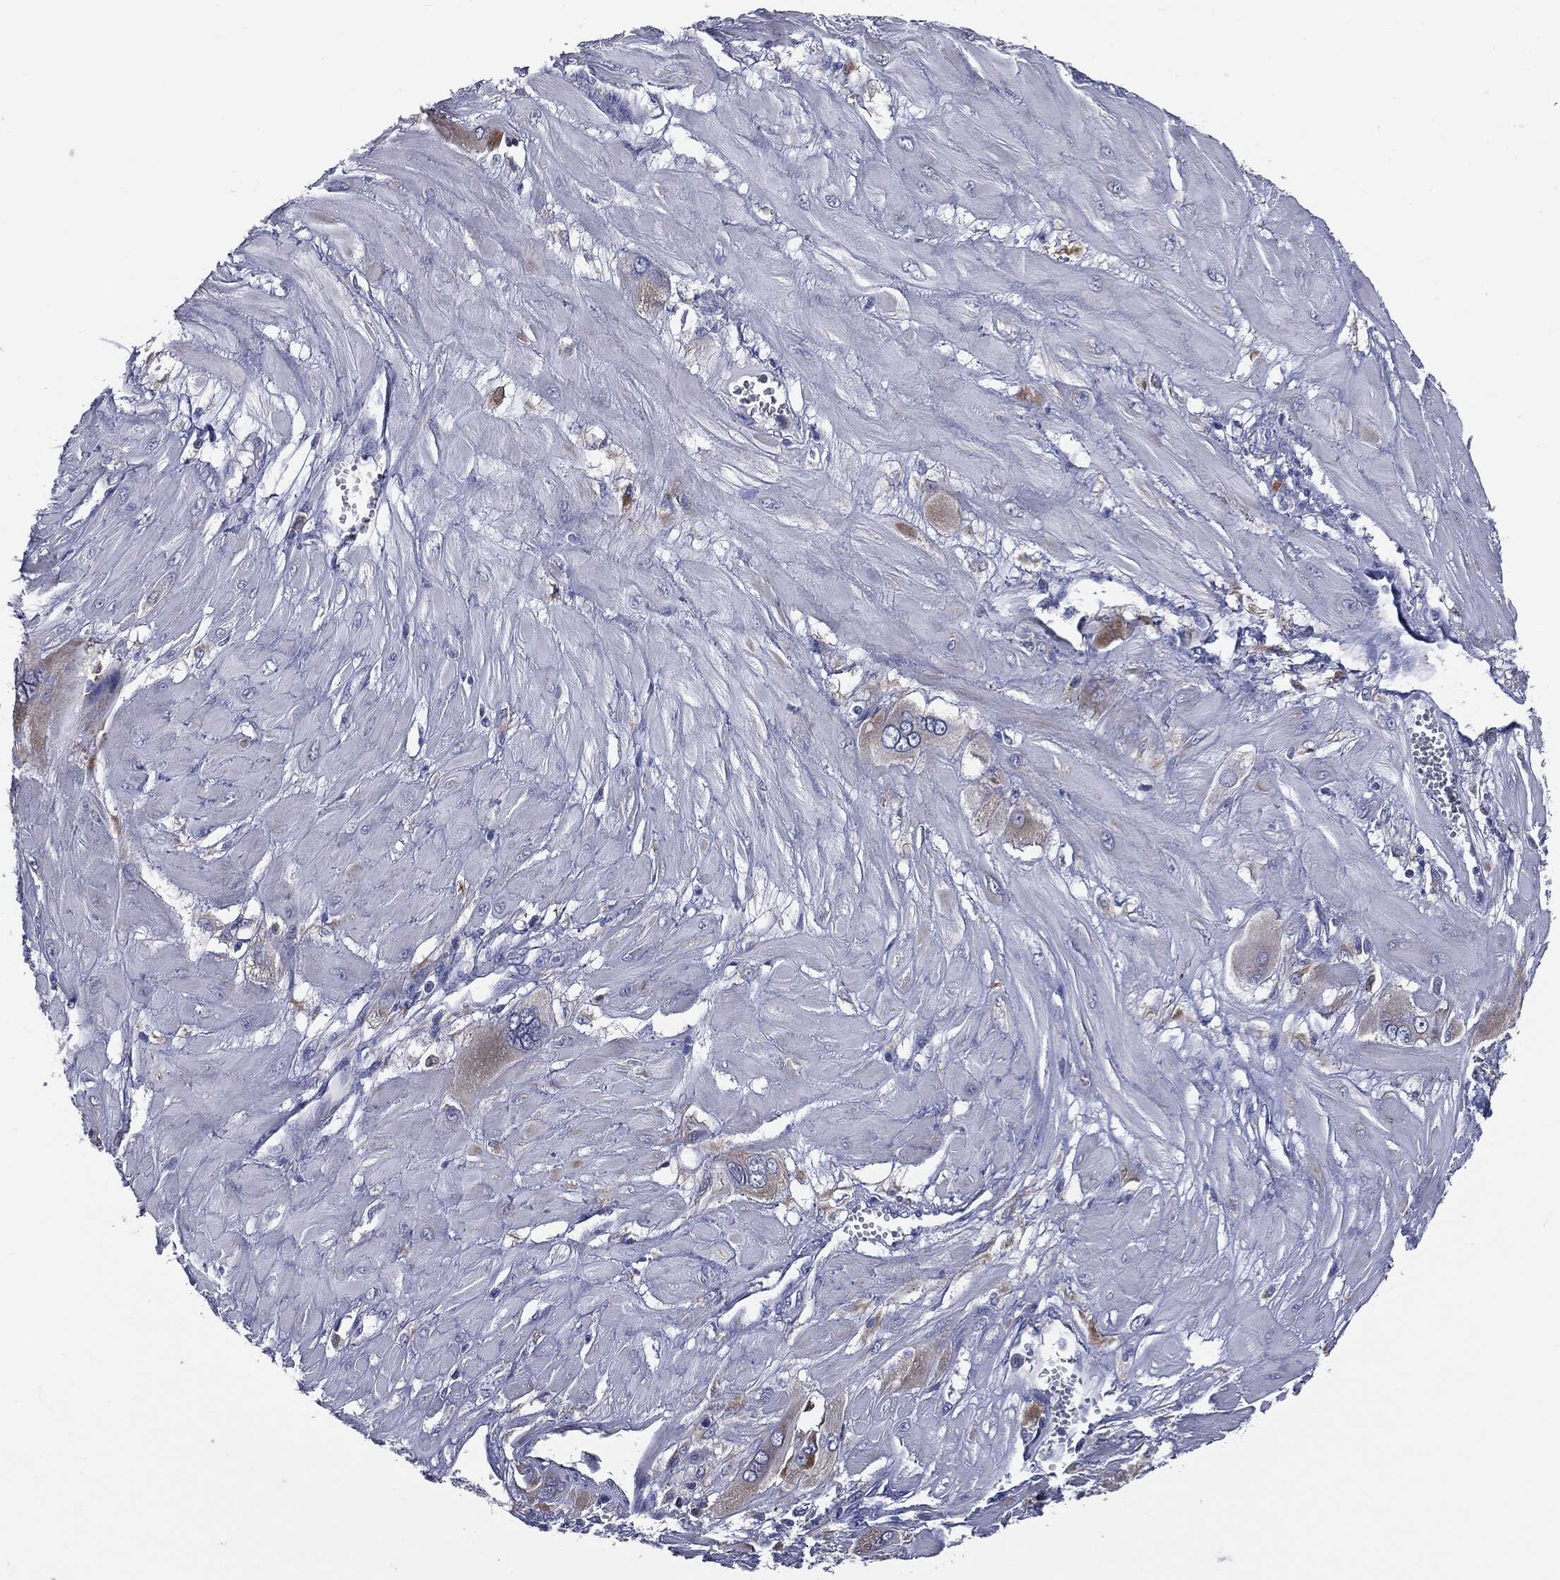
{"staining": {"intensity": "weak", "quantity": "<25%", "location": "cytoplasmic/membranous"}, "tissue": "cervical cancer", "cell_type": "Tumor cells", "image_type": "cancer", "snomed": [{"axis": "morphology", "description": "Squamous cell carcinoma, NOS"}, {"axis": "topography", "description": "Cervix"}], "caption": "Immunohistochemistry (IHC) of human cervical cancer (squamous cell carcinoma) displays no staining in tumor cells.", "gene": "PTGS2", "patient": {"sex": "female", "age": 34}}